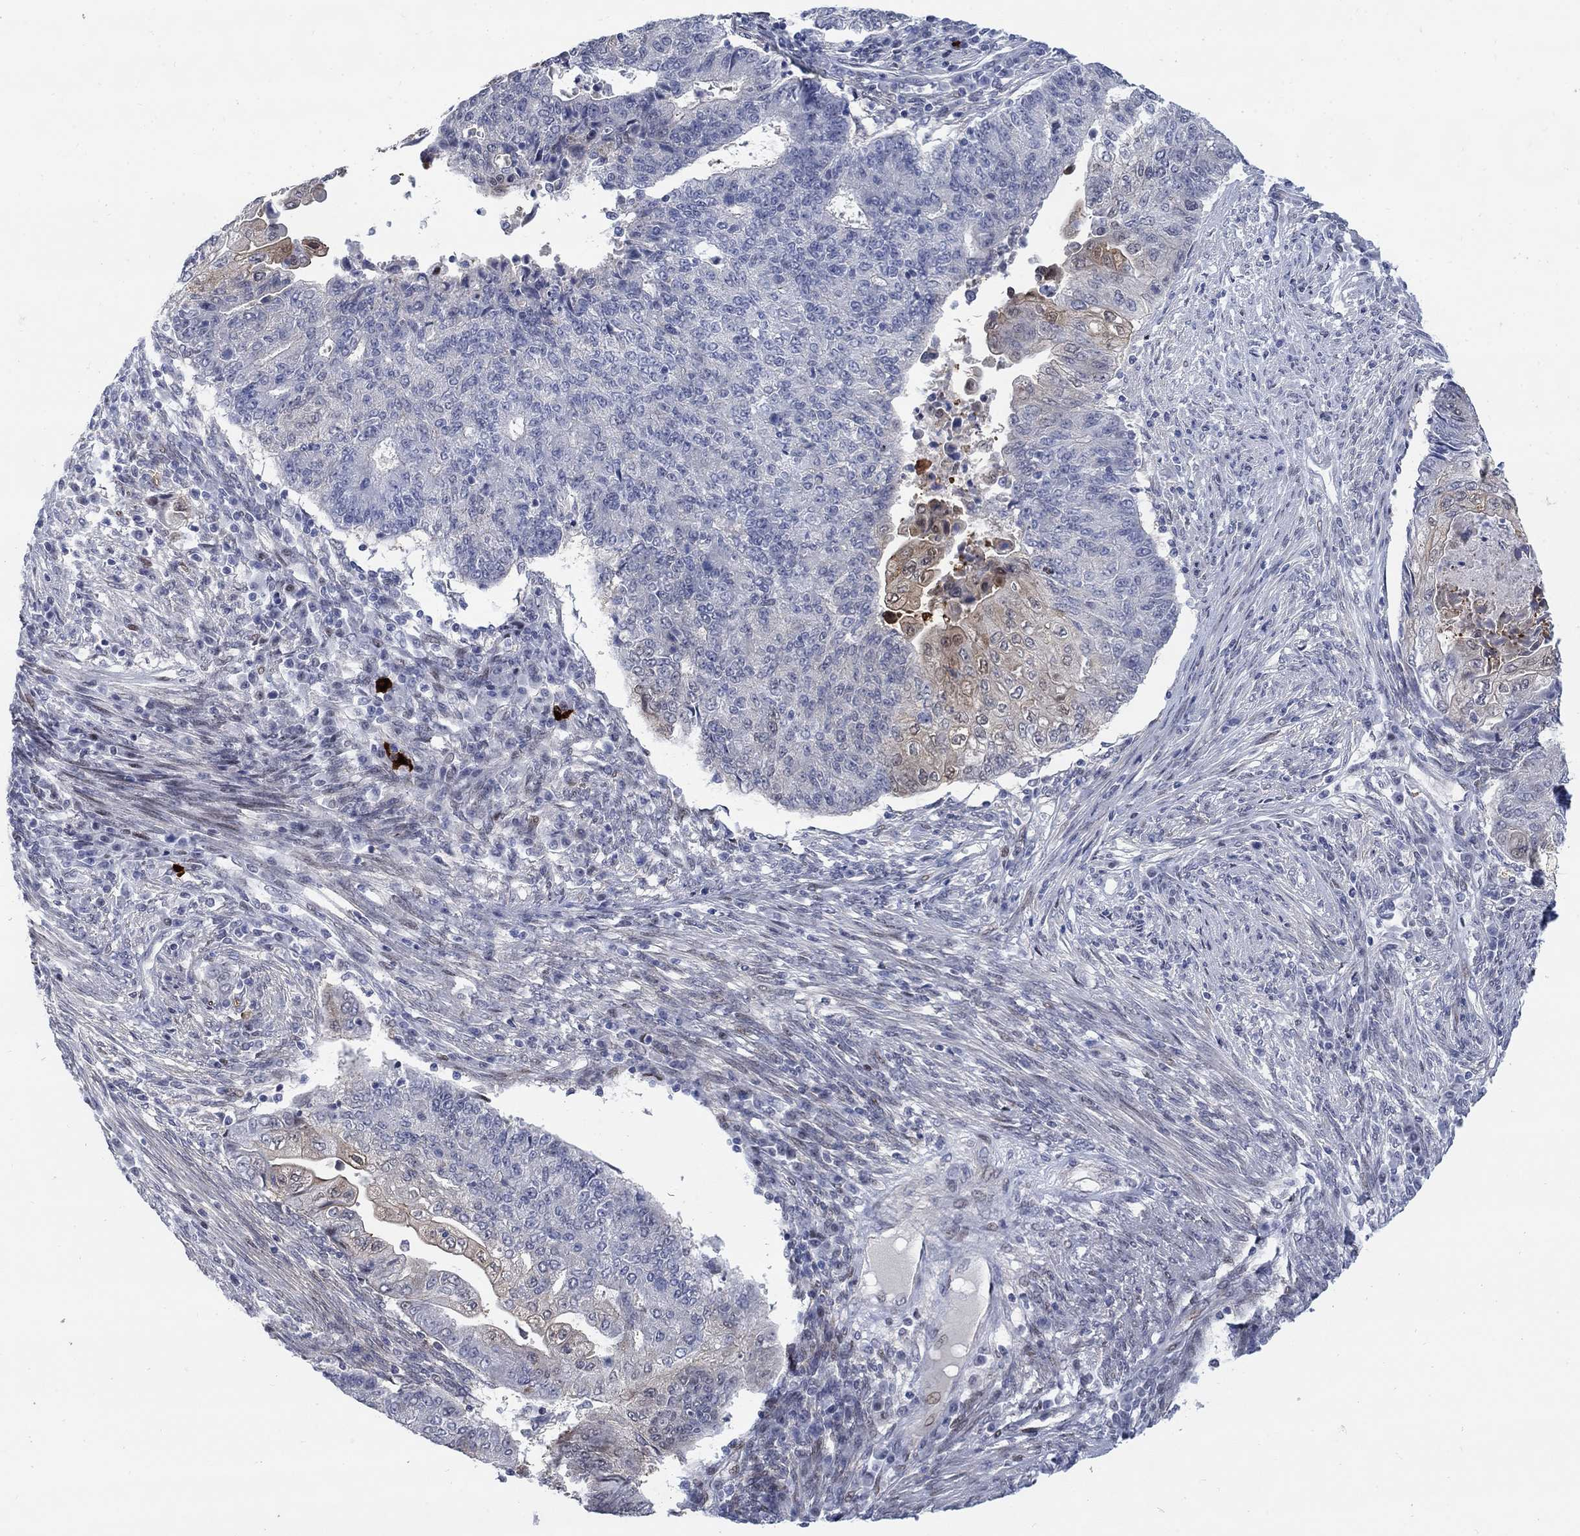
{"staining": {"intensity": "weak", "quantity": "<25%", "location": "cytoplasmic/membranous"}, "tissue": "endometrial cancer", "cell_type": "Tumor cells", "image_type": "cancer", "snomed": [{"axis": "morphology", "description": "Adenocarcinoma, NOS"}, {"axis": "topography", "description": "Uterus"}, {"axis": "topography", "description": "Endometrium"}], "caption": "The image reveals no significant positivity in tumor cells of endometrial adenocarcinoma.", "gene": "MYO3A", "patient": {"sex": "female", "age": 54}}